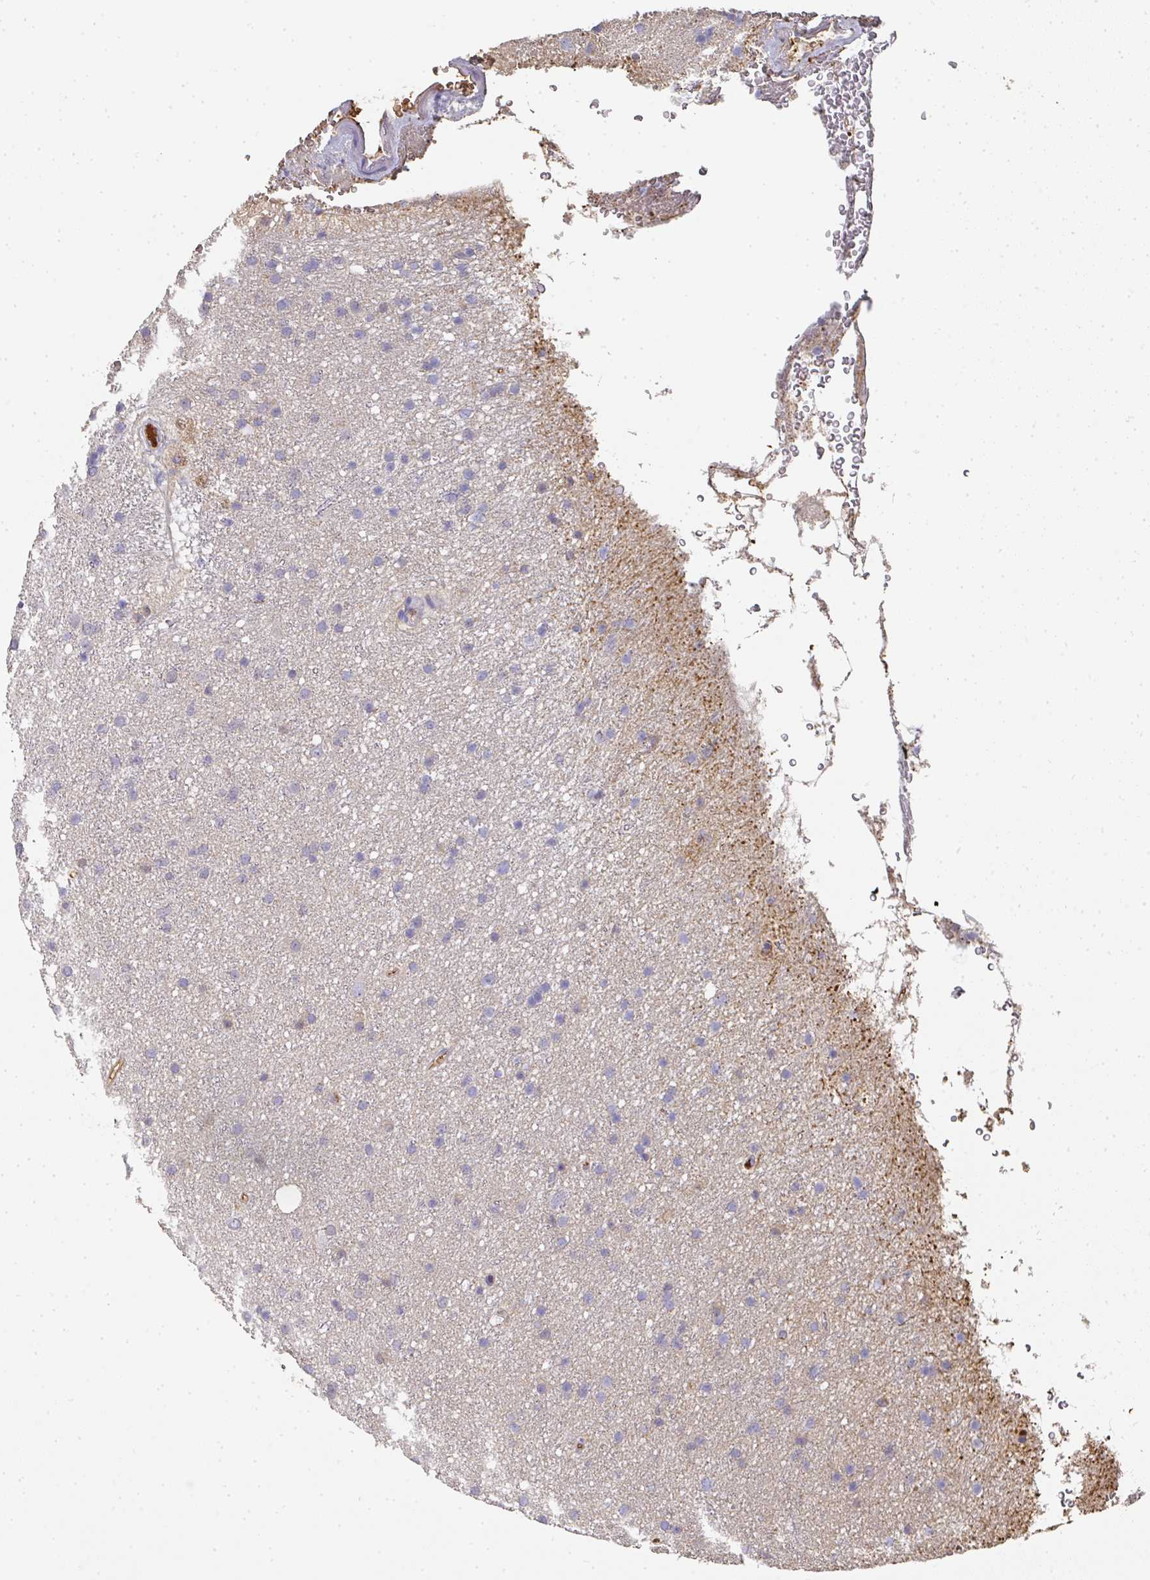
{"staining": {"intensity": "negative", "quantity": "none", "location": "none"}, "tissue": "glioma", "cell_type": "Tumor cells", "image_type": "cancer", "snomed": [{"axis": "morphology", "description": "Glioma, malignant, Low grade"}, {"axis": "topography", "description": "Cerebral cortex"}], "caption": "Immunohistochemistry (IHC) of human glioma shows no positivity in tumor cells.", "gene": "ALB", "patient": {"sex": "female", "age": 39}}